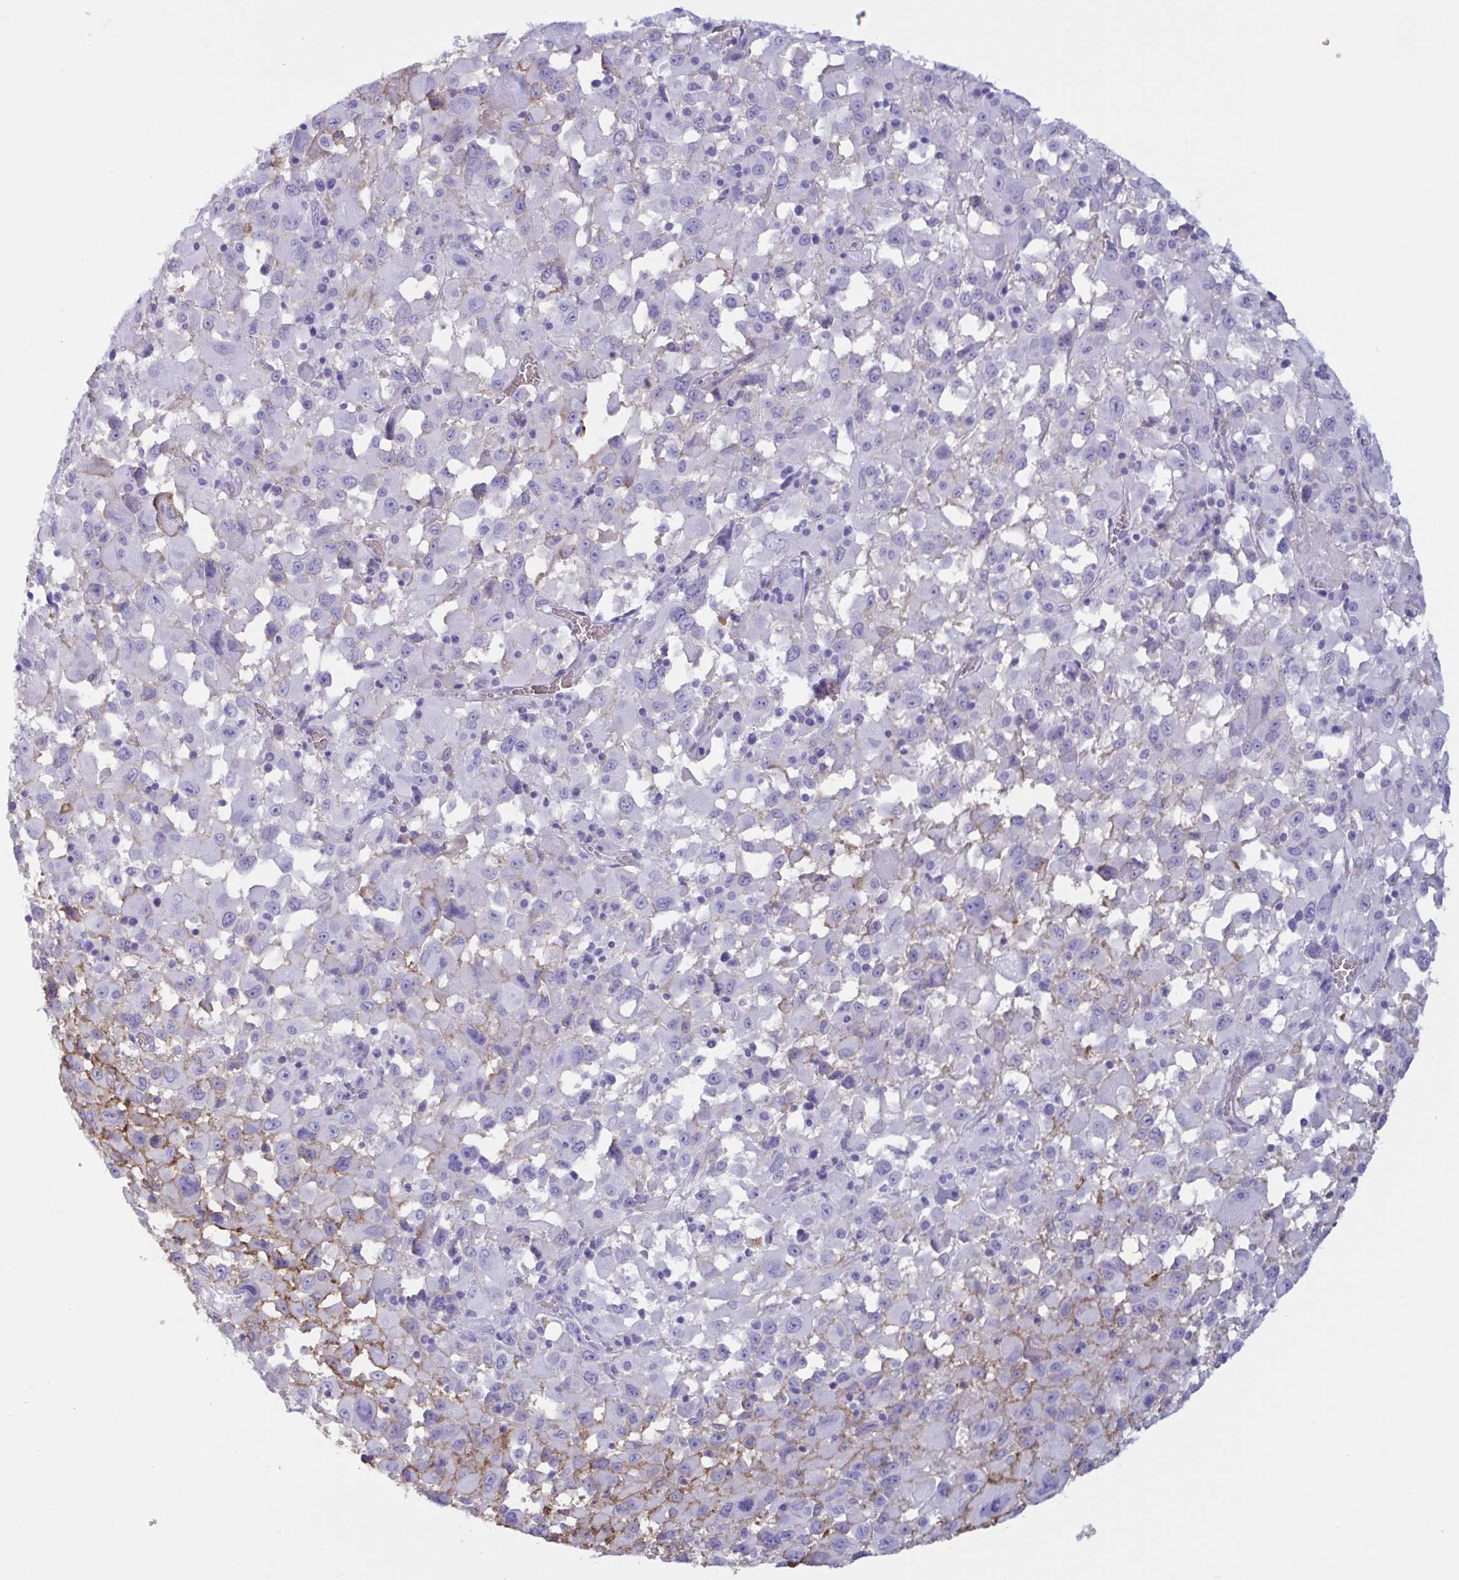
{"staining": {"intensity": "moderate", "quantity": "<25%", "location": "cytoplasmic/membranous"}, "tissue": "melanoma", "cell_type": "Tumor cells", "image_type": "cancer", "snomed": [{"axis": "morphology", "description": "Malignant melanoma, Metastatic site"}, {"axis": "topography", "description": "Soft tissue"}], "caption": "Melanoma was stained to show a protein in brown. There is low levels of moderate cytoplasmic/membranous expression in about <25% of tumor cells.", "gene": "SLC2A1", "patient": {"sex": "male", "age": 50}}